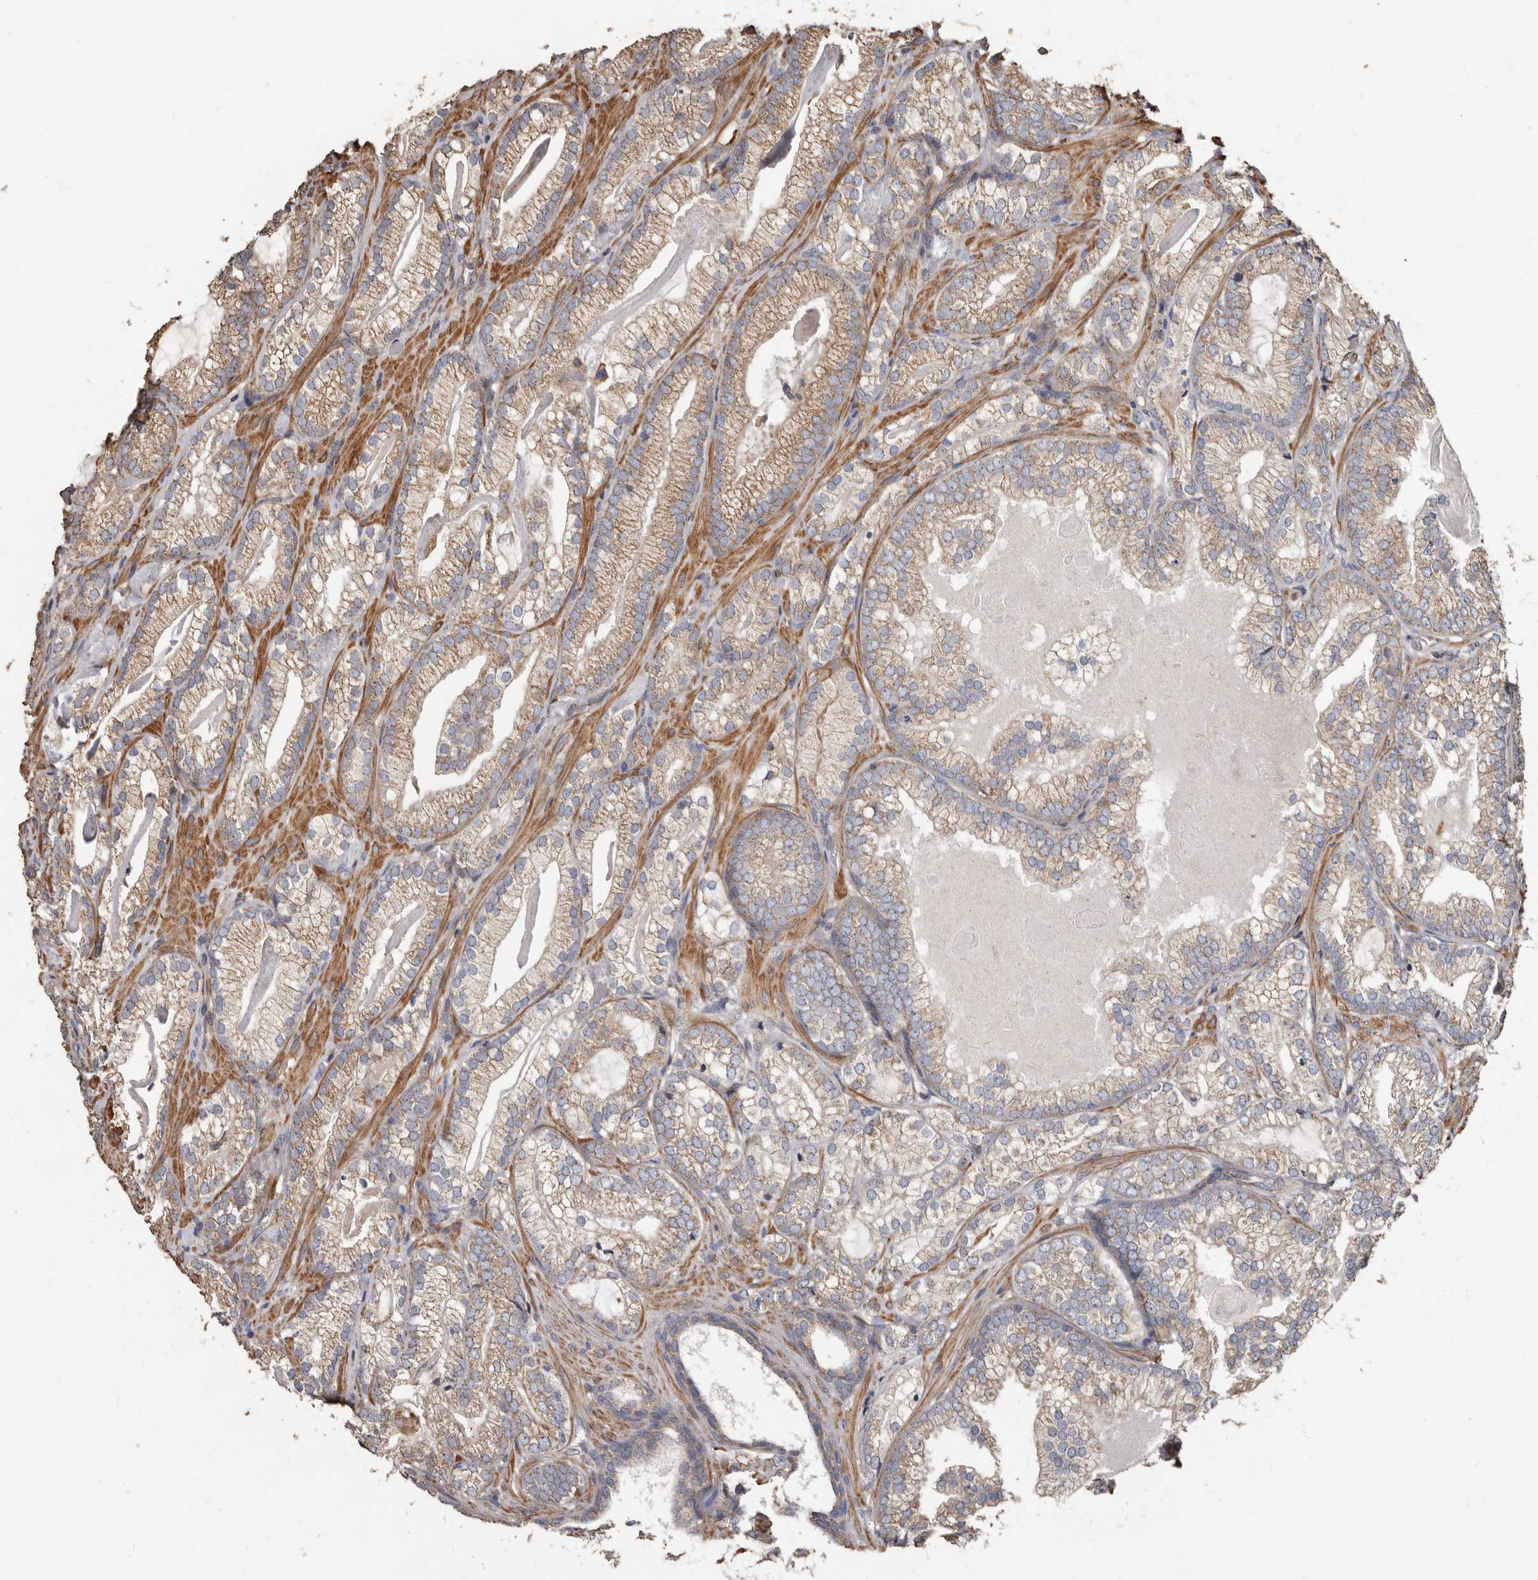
{"staining": {"intensity": "moderate", "quantity": ">75%", "location": "cytoplasmic/membranous"}, "tissue": "prostate cancer", "cell_type": "Tumor cells", "image_type": "cancer", "snomed": [{"axis": "morphology", "description": "Adenocarcinoma, Low grade"}, {"axis": "topography", "description": "Prostate"}], "caption": "Protein staining of prostate cancer (adenocarcinoma (low-grade)) tissue reveals moderate cytoplasmic/membranous positivity in approximately >75% of tumor cells.", "gene": "OSGIN2", "patient": {"sex": "male", "age": 72}}